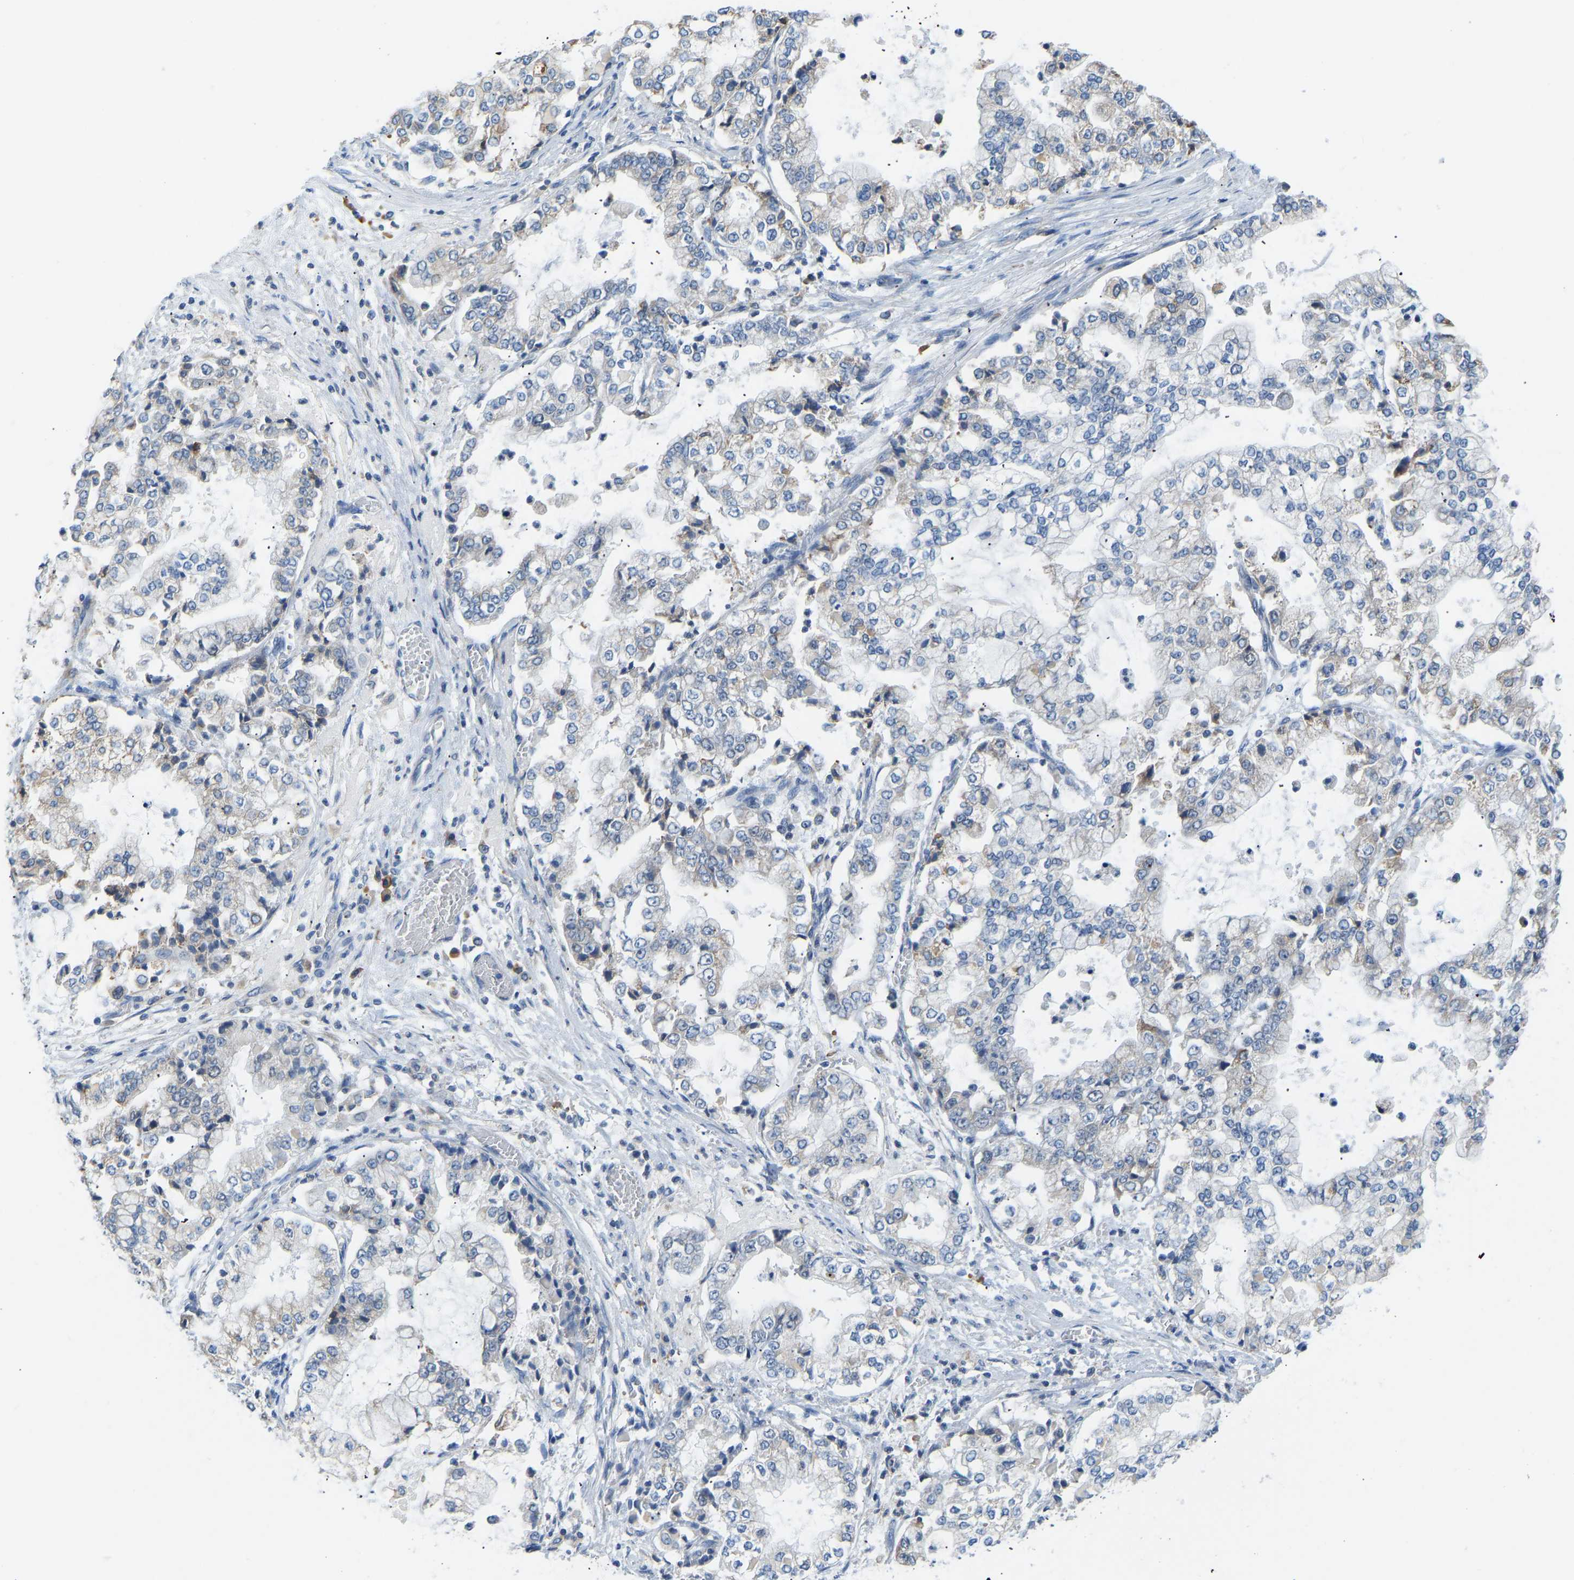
{"staining": {"intensity": "negative", "quantity": "none", "location": "none"}, "tissue": "stomach cancer", "cell_type": "Tumor cells", "image_type": "cancer", "snomed": [{"axis": "morphology", "description": "Adenocarcinoma, NOS"}, {"axis": "topography", "description": "Stomach"}], "caption": "DAB (3,3'-diaminobenzidine) immunohistochemical staining of human adenocarcinoma (stomach) reveals no significant staining in tumor cells.", "gene": "VRK1", "patient": {"sex": "male", "age": 76}}